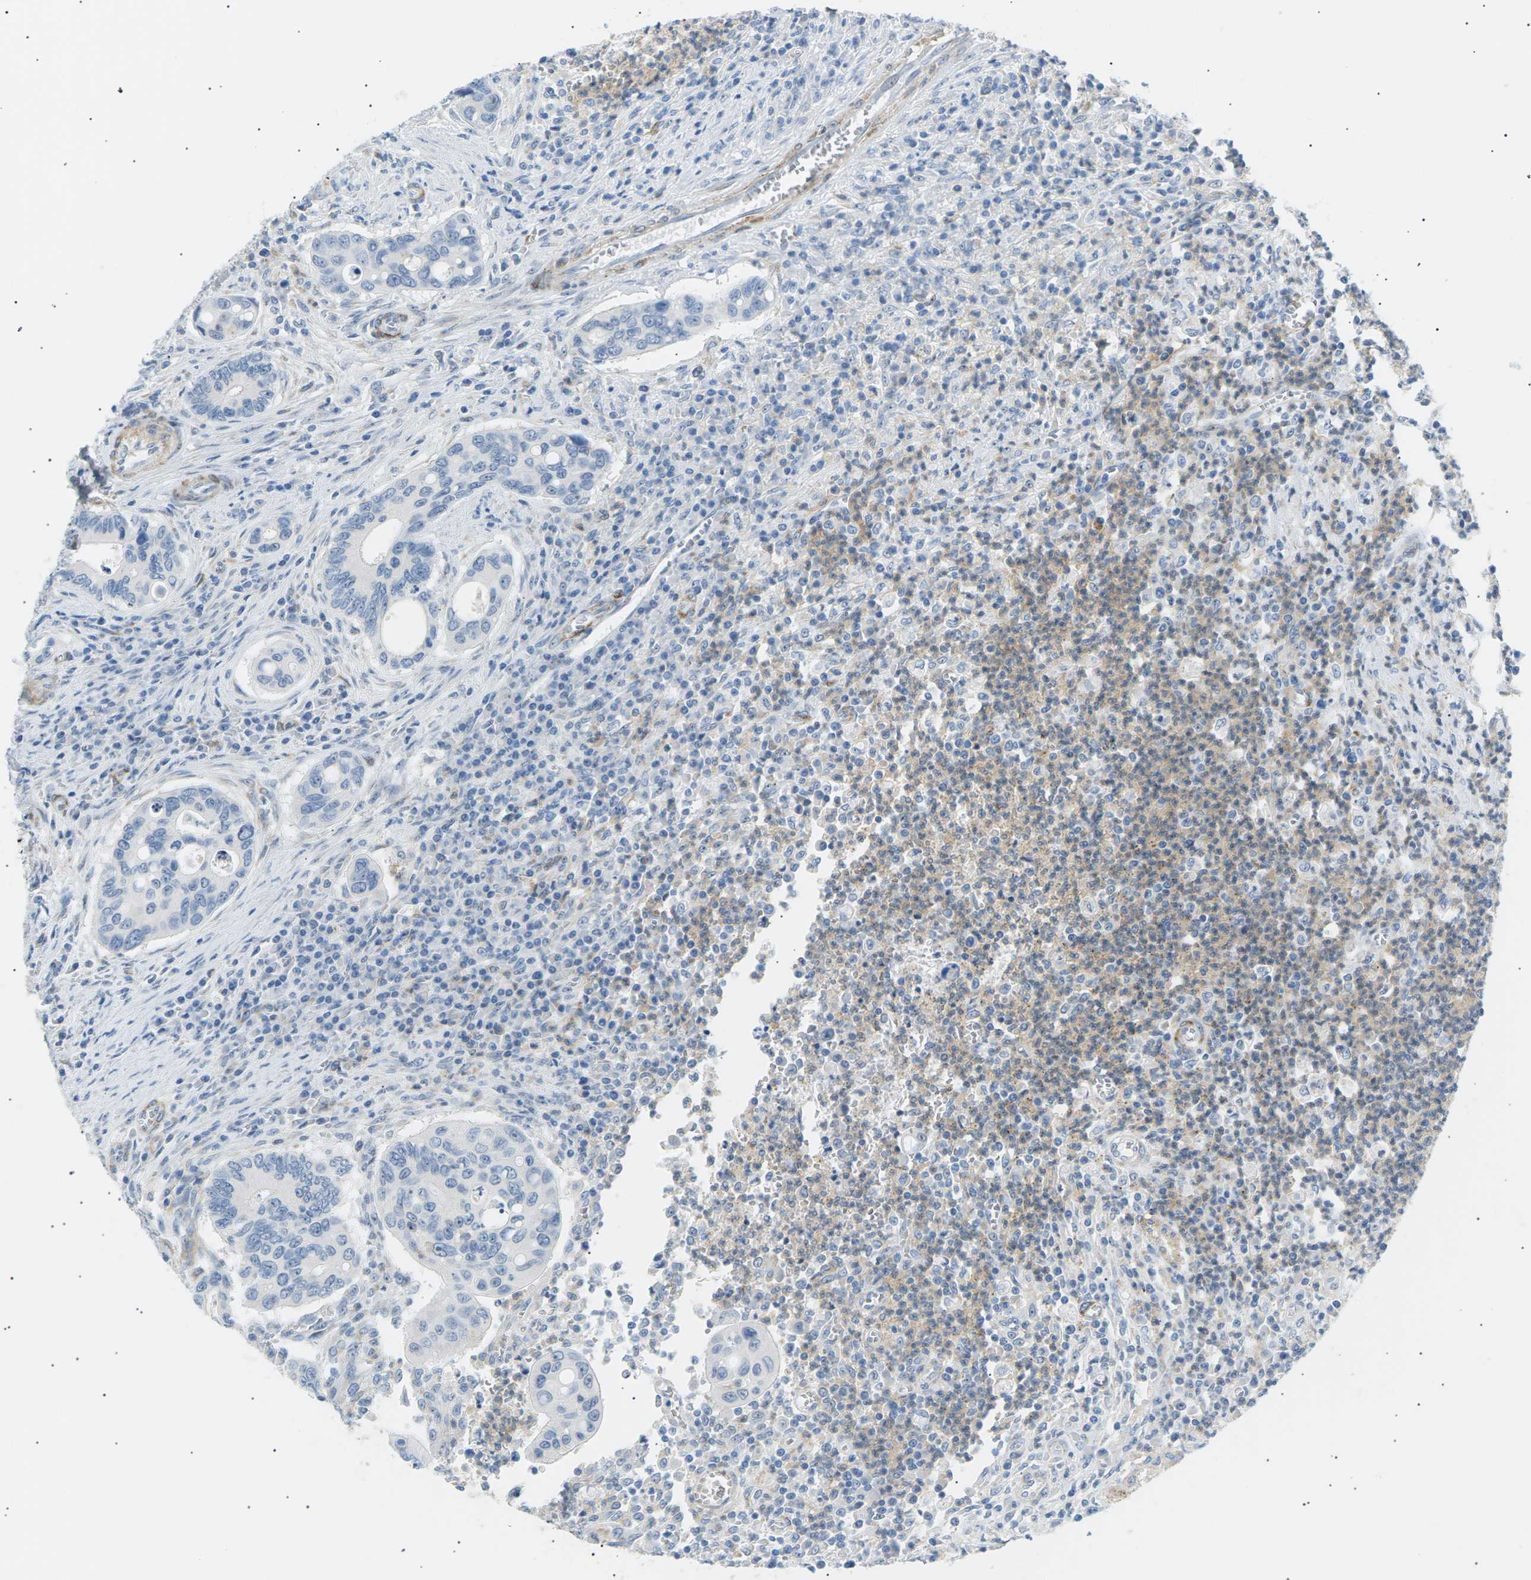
{"staining": {"intensity": "negative", "quantity": "none", "location": "none"}, "tissue": "colorectal cancer", "cell_type": "Tumor cells", "image_type": "cancer", "snomed": [{"axis": "morphology", "description": "Inflammation, NOS"}, {"axis": "morphology", "description": "Adenocarcinoma, NOS"}, {"axis": "topography", "description": "Colon"}], "caption": "Immunohistochemistry (IHC) photomicrograph of neoplastic tissue: human colorectal cancer (adenocarcinoma) stained with DAB shows no significant protein staining in tumor cells.", "gene": "SEPTIN5", "patient": {"sex": "male", "age": 72}}